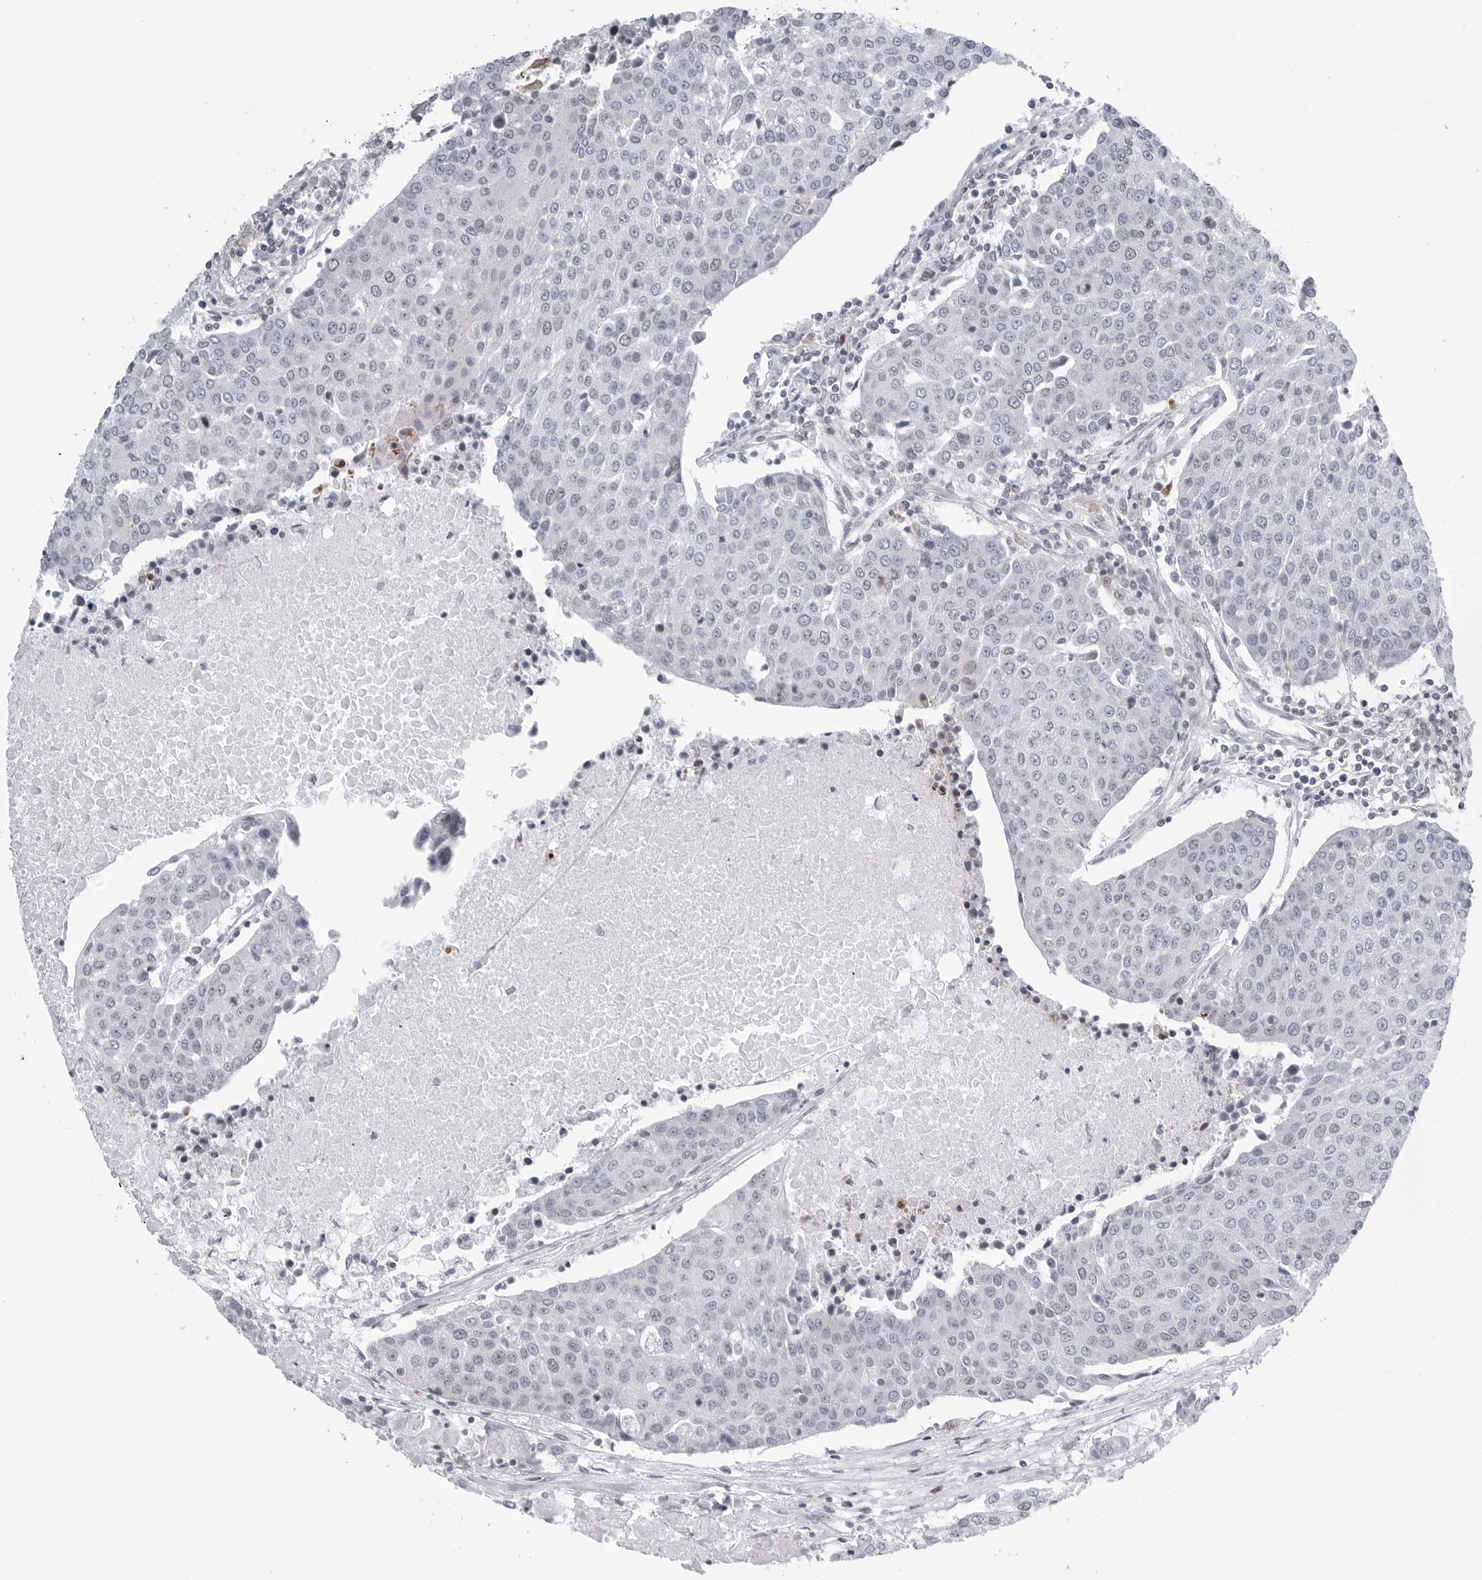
{"staining": {"intensity": "negative", "quantity": "none", "location": "none"}, "tissue": "urothelial cancer", "cell_type": "Tumor cells", "image_type": "cancer", "snomed": [{"axis": "morphology", "description": "Urothelial carcinoma, High grade"}, {"axis": "topography", "description": "Urinary bladder"}], "caption": "Immunohistochemistry (IHC) micrograph of neoplastic tissue: human urothelial cancer stained with DAB (3,3'-diaminobenzidine) demonstrates no significant protein expression in tumor cells.", "gene": "FAM135B", "patient": {"sex": "female", "age": 85}}